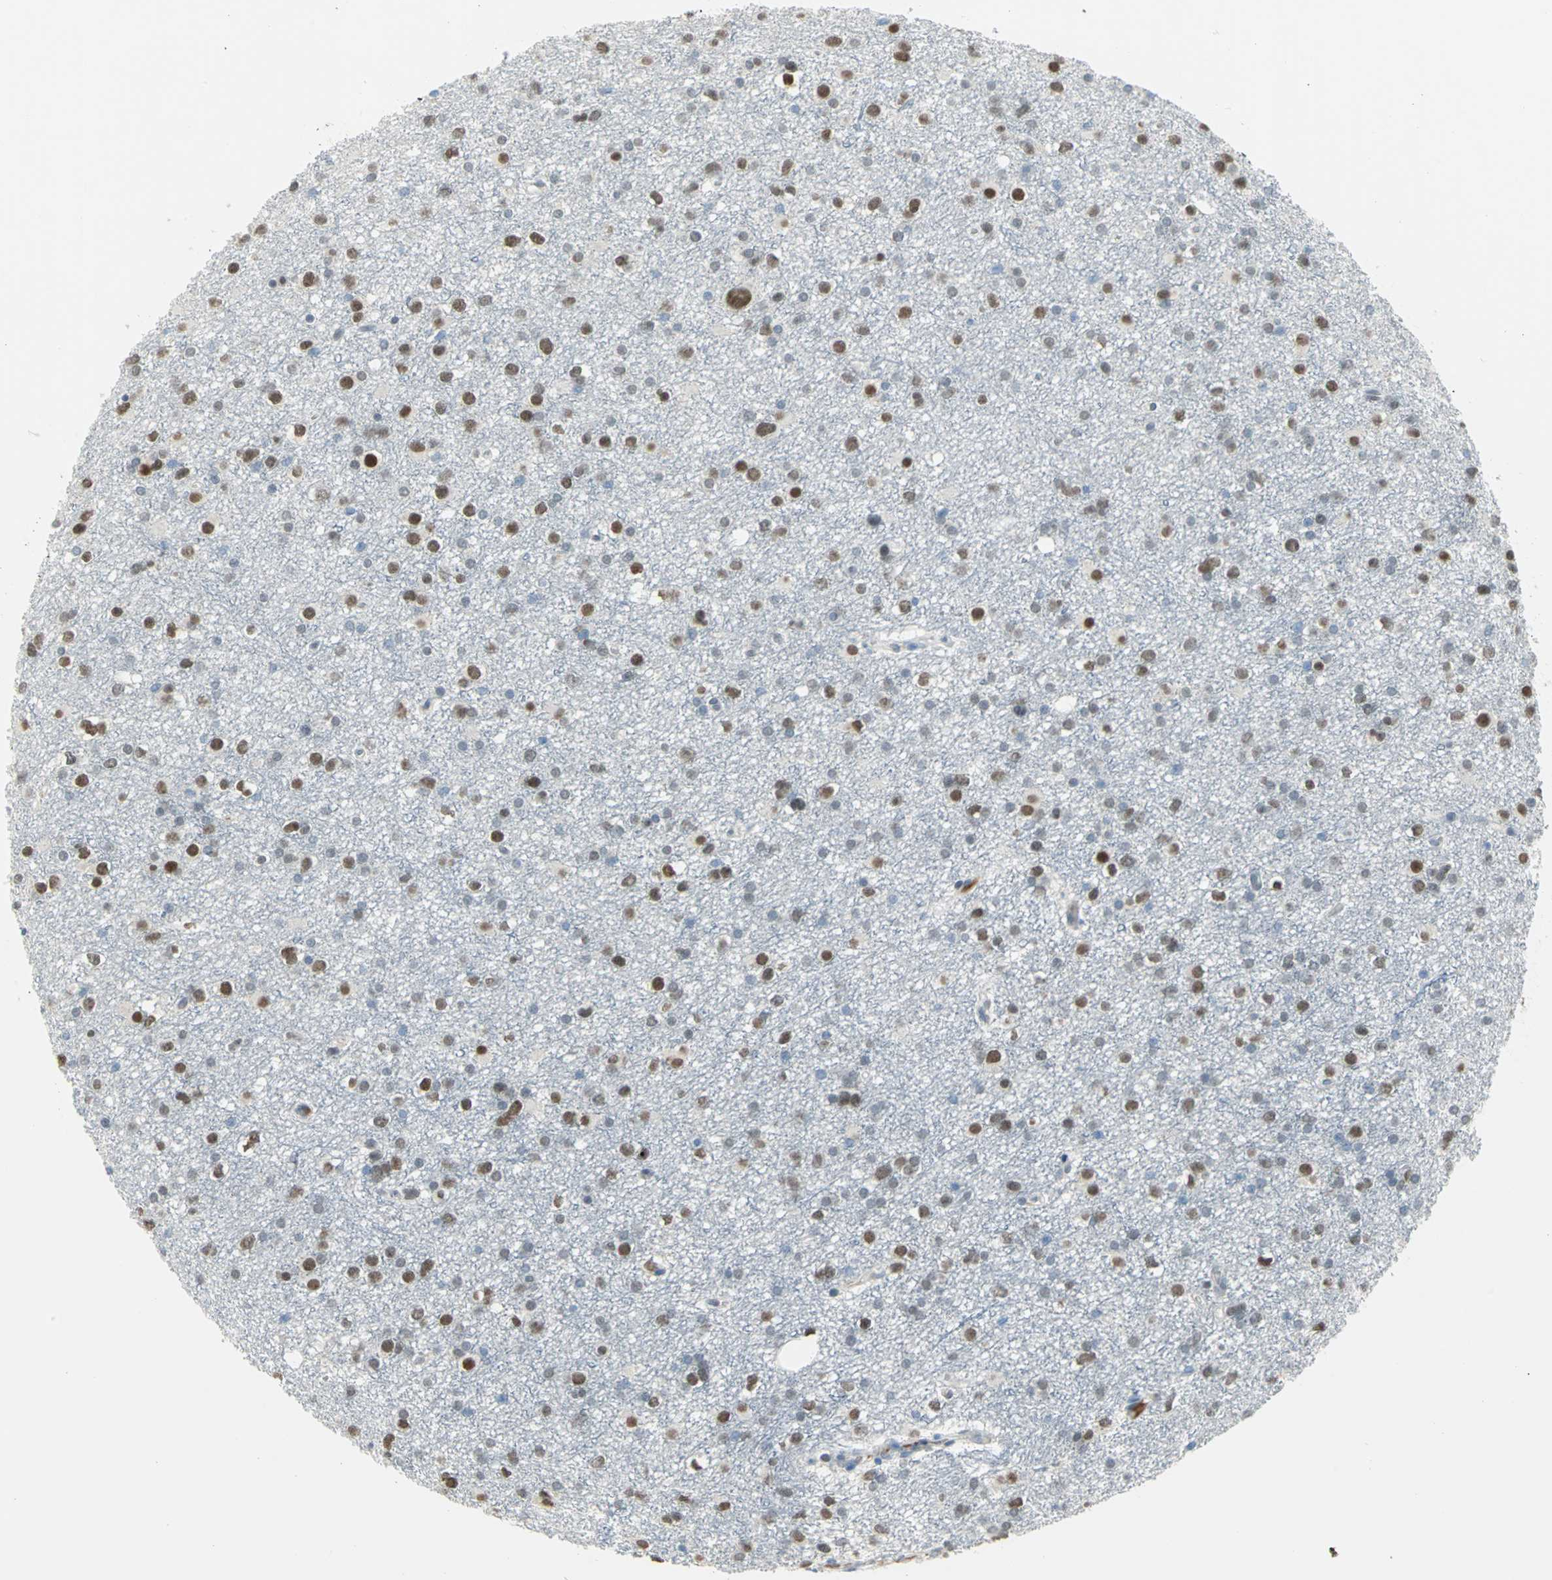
{"staining": {"intensity": "strong", "quantity": "25%-75%", "location": "nuclear"}, "tissue": "glioma", "cell_type": "Tumor cells", "image_type": "cancer", "snomed": [{"axis": "morphology", "description": "Glioma, malignant, Low grade"}, {"axis": "topography", "description": "Brain"}], "caption": "Malignant glioma (low-grade) tissue demonstrates strong nuclear expression in about 25%-75% of tumor cells, visualized by immunohistochemistry. Ihc stains the protein in brown and the nuclei are stained blue.", "gene": "ZIC1", "patient": {"sex": "male", "age": 42}}